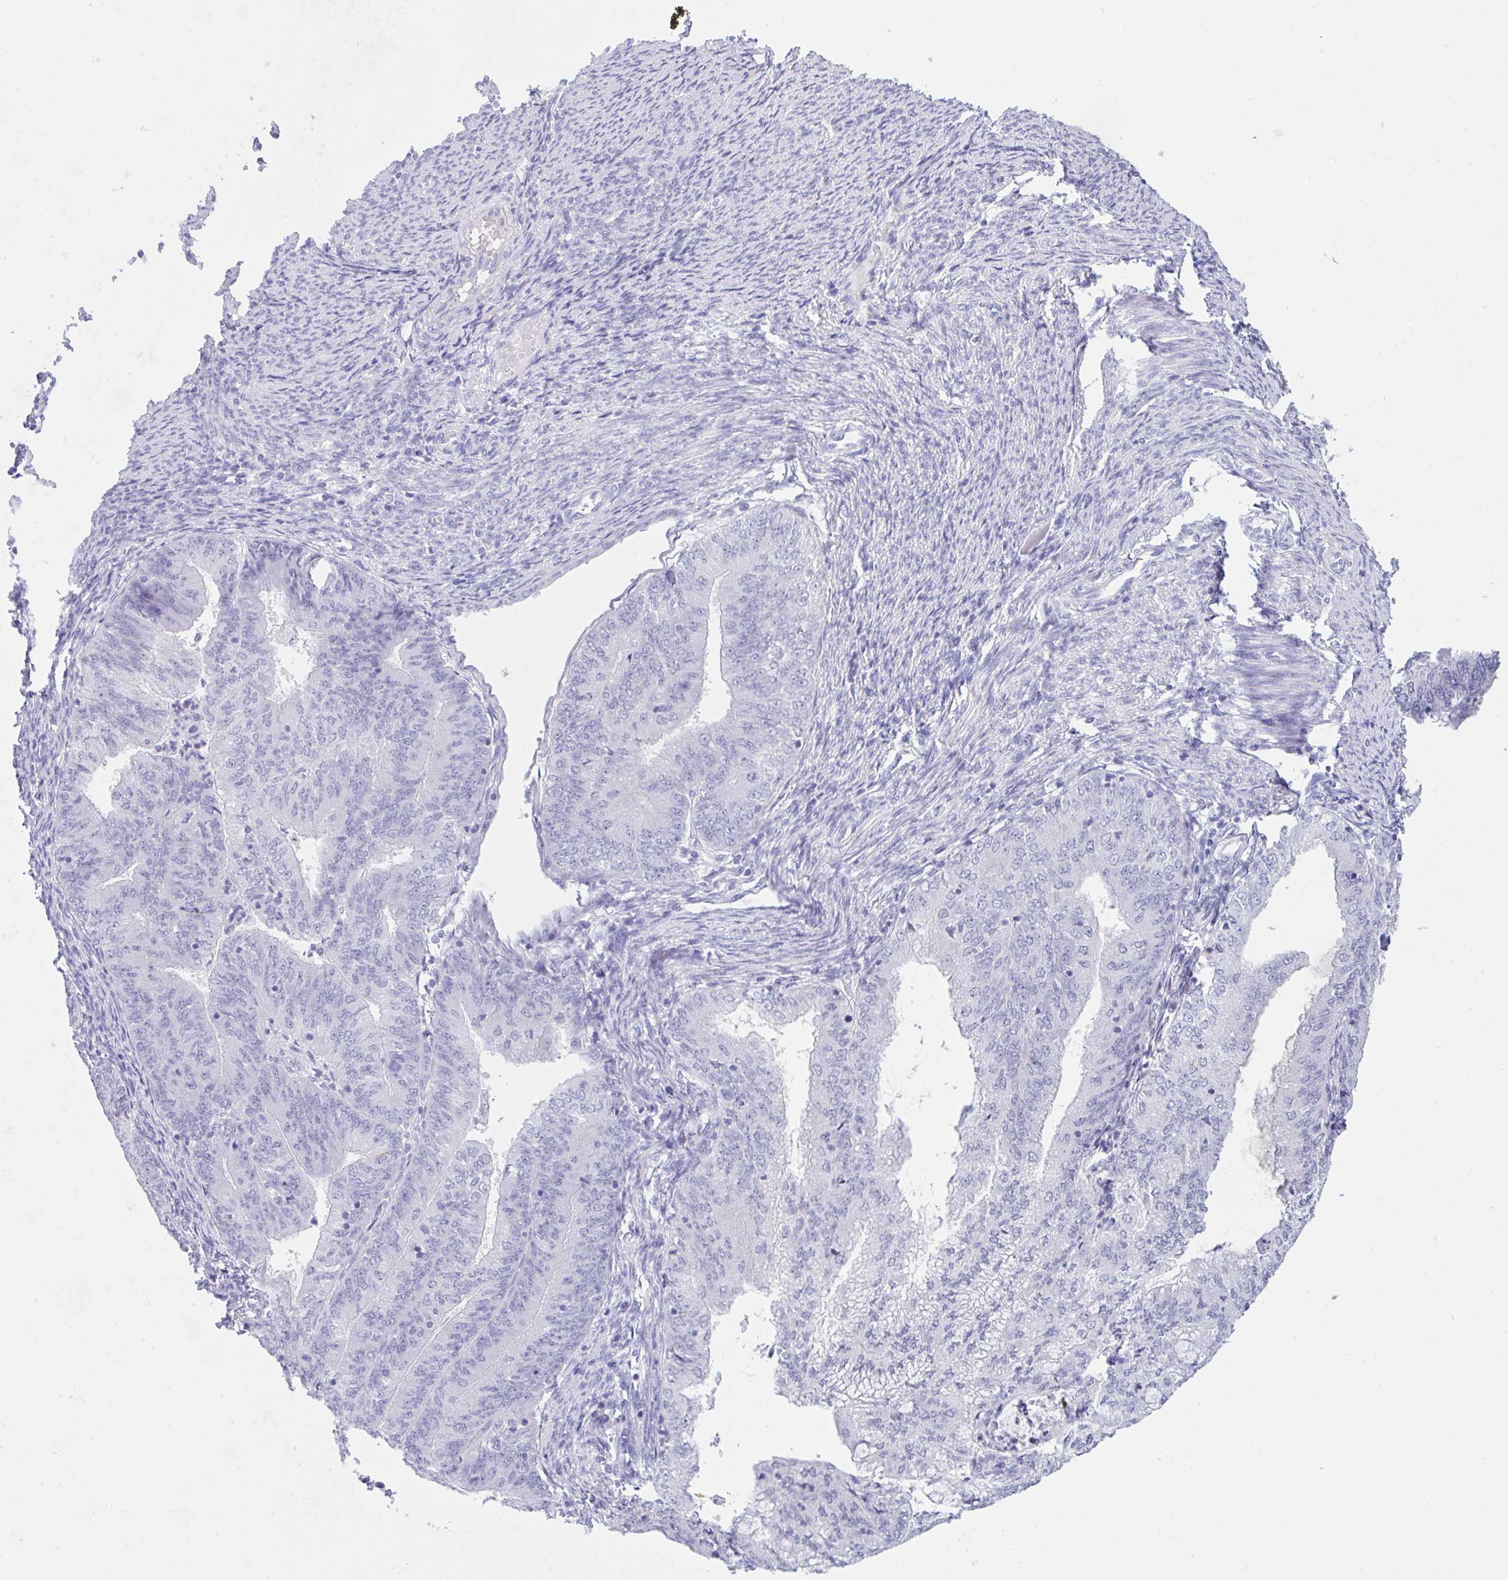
{"staining": {"intensity": "negative", "quantity": "none", "location": "none"}, "tissue": "endometrial cancer", "cell_type": "Tumor cells", "image_type": "cancer", "snomed": [{"axis": "morphology", "description": "Adenocarcinoma, NOS"}, {"axis": "topography", "description": "Endometrium"}], "caption": "Tumor cells are negative for brown protein staining in endometrial cancer (adenocarcinoma).", "gene": "NDUFAF8", "patient": {"sex": "female", "age": 57}}